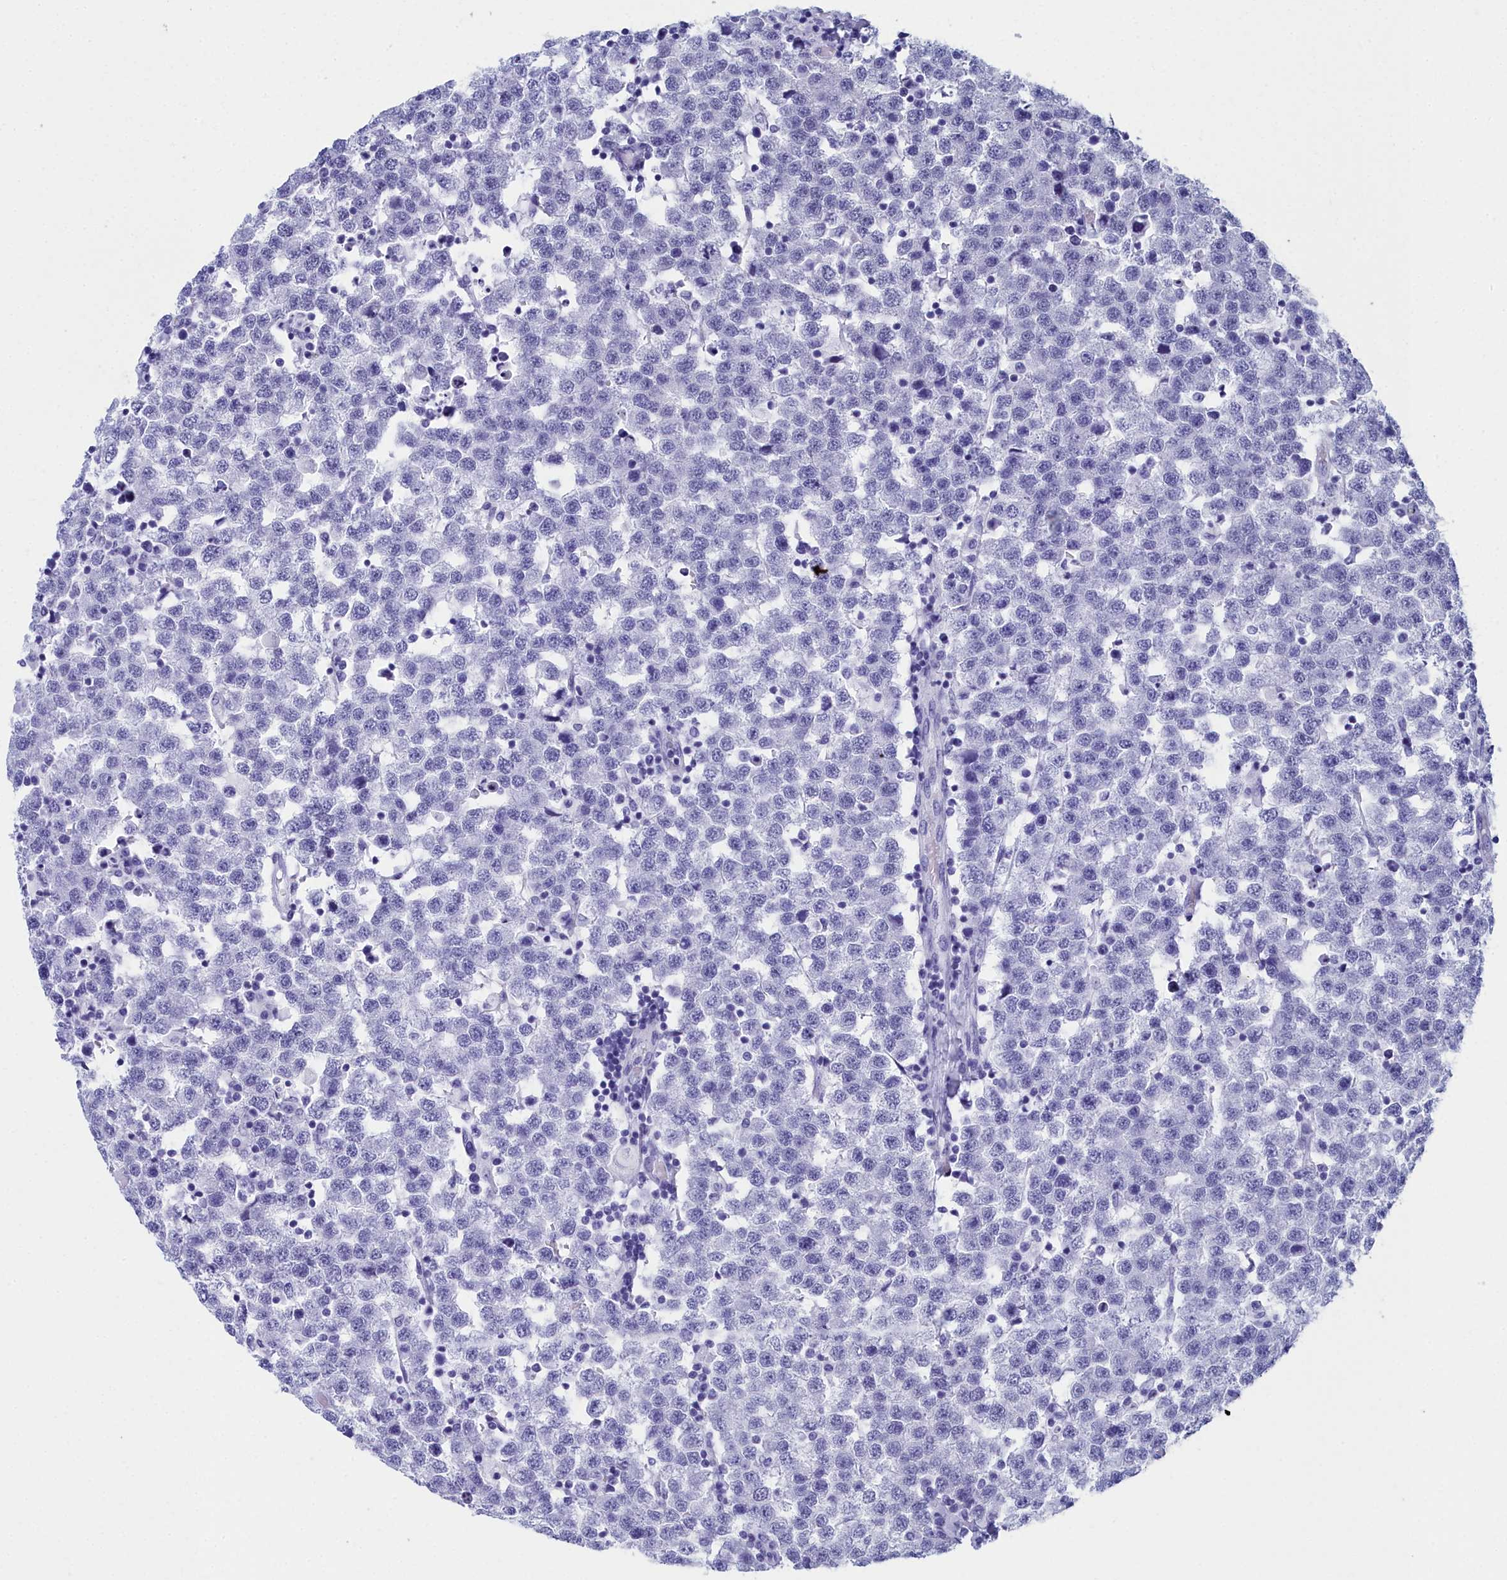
{"staining": {"intensity": "negative", "quantity": "none", "location": "none"}, "tissue": "testis cancer", "cell_type": "Tumor cells", "image_type": "cancer", "snomed": [{"axis": "morphology", "description": "Seminoma, NOS"}, {"axis": "topography", "description": "Testis"}], "caption": "High power microscopy image of an immunohistochemistry (IHC) histopathology image of testis cancer (seminoma), revealing no significant expression in tumor cells.", "gene": "CCDC97", "patient": {"sex": "male", "age": 34}}